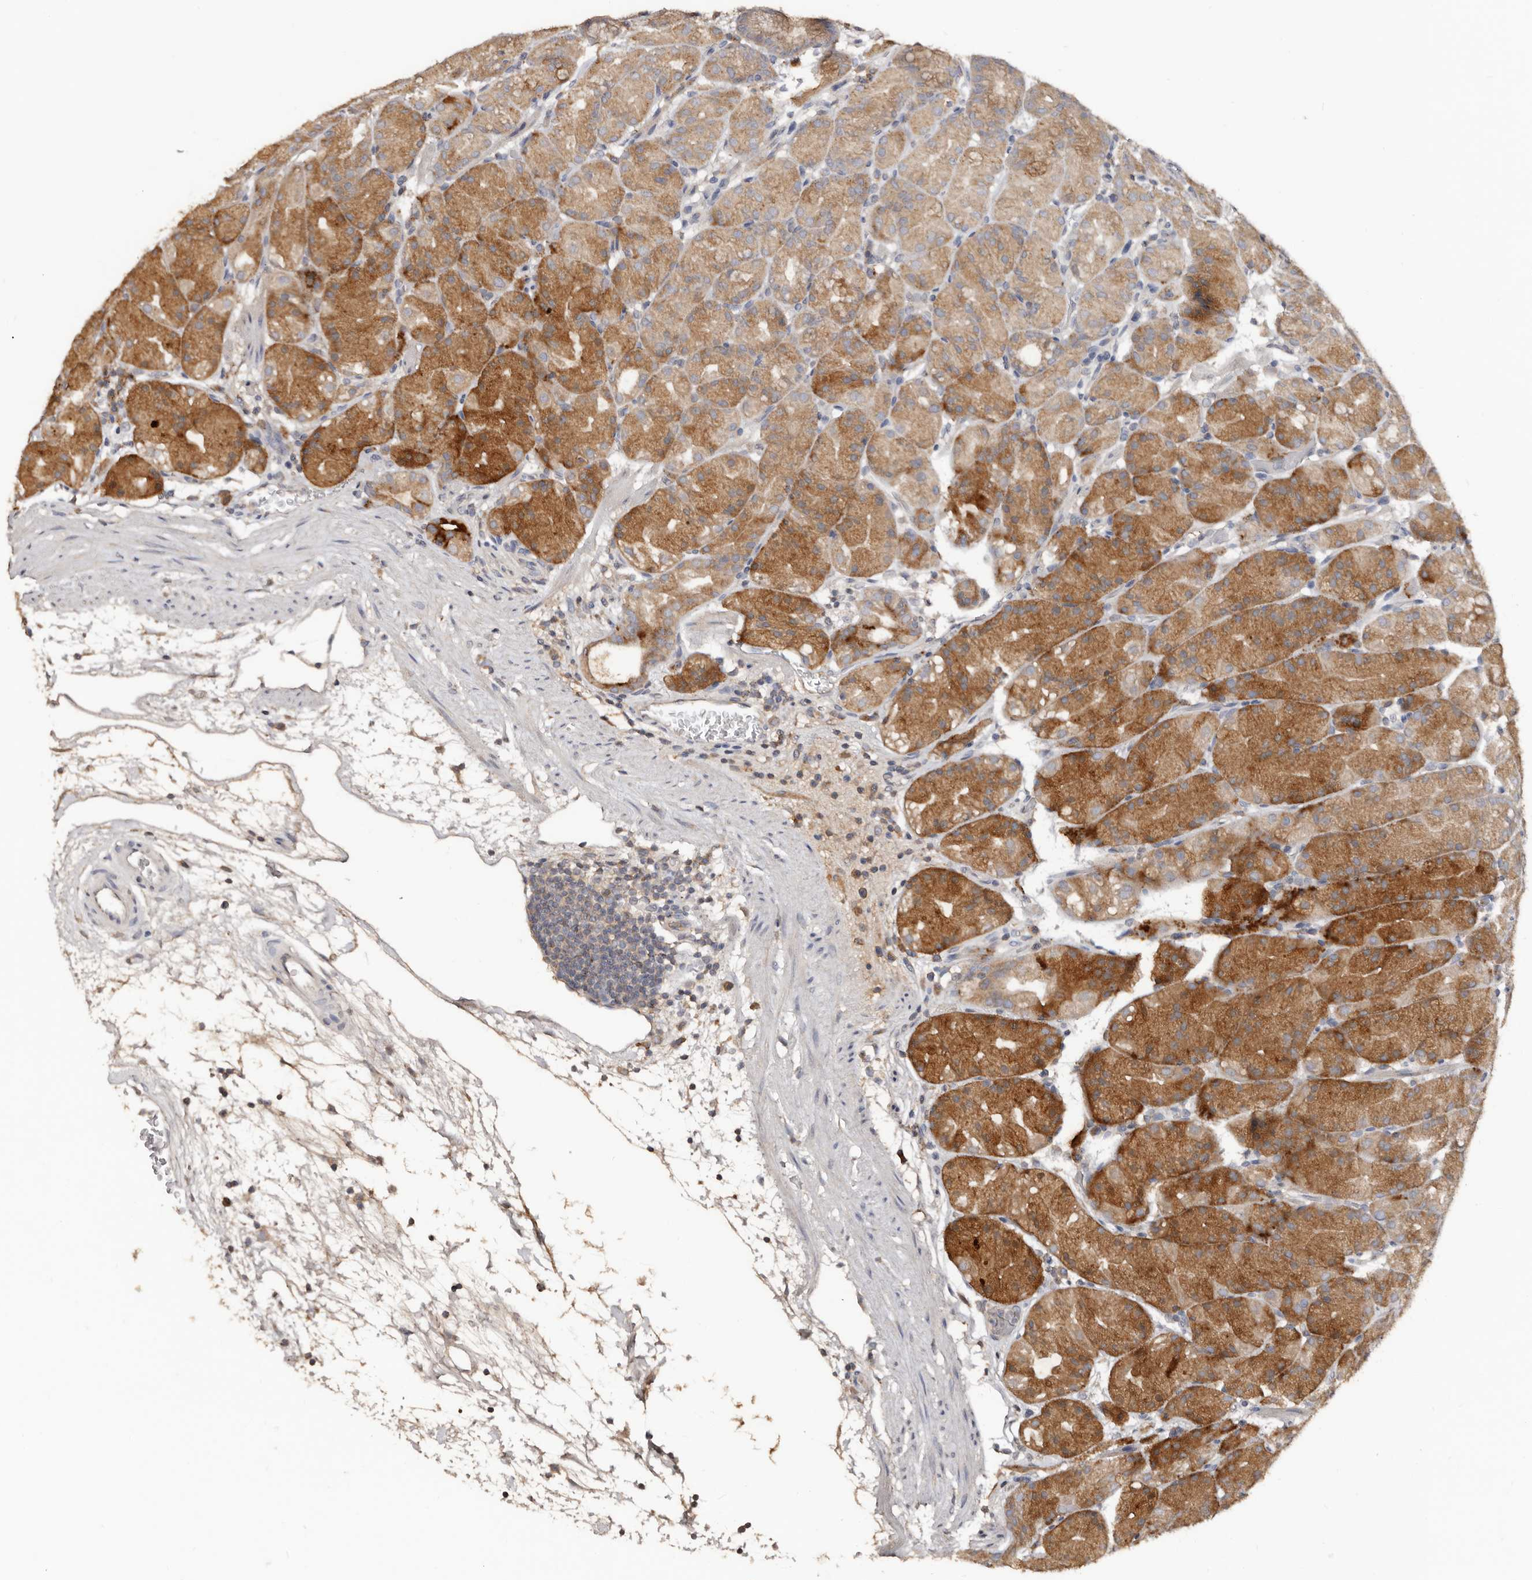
{"staining": {"intensity": "strong", "quantity": "25%-75%", "location": "cytoplasmic/membranous"}, "tissue": "stomach", "cell_type": "Glandular cells", "image_type": "normal", "snomed": [{"axis": "morphology", "description": "Normal tissue, NOS"}, {"axis": "topography", "description": "Stomach, upper"}], "caption": "Glandular cells reveal high levels of strong cytoplasmic/membranous staining in approximately 25%-75% of cells in benign human stomach. The protein of interest is shown in brown color, while the nuclei are stained blue.", "gene": "SLC39A2", "patient": {"sex": "male", "age": 48}}